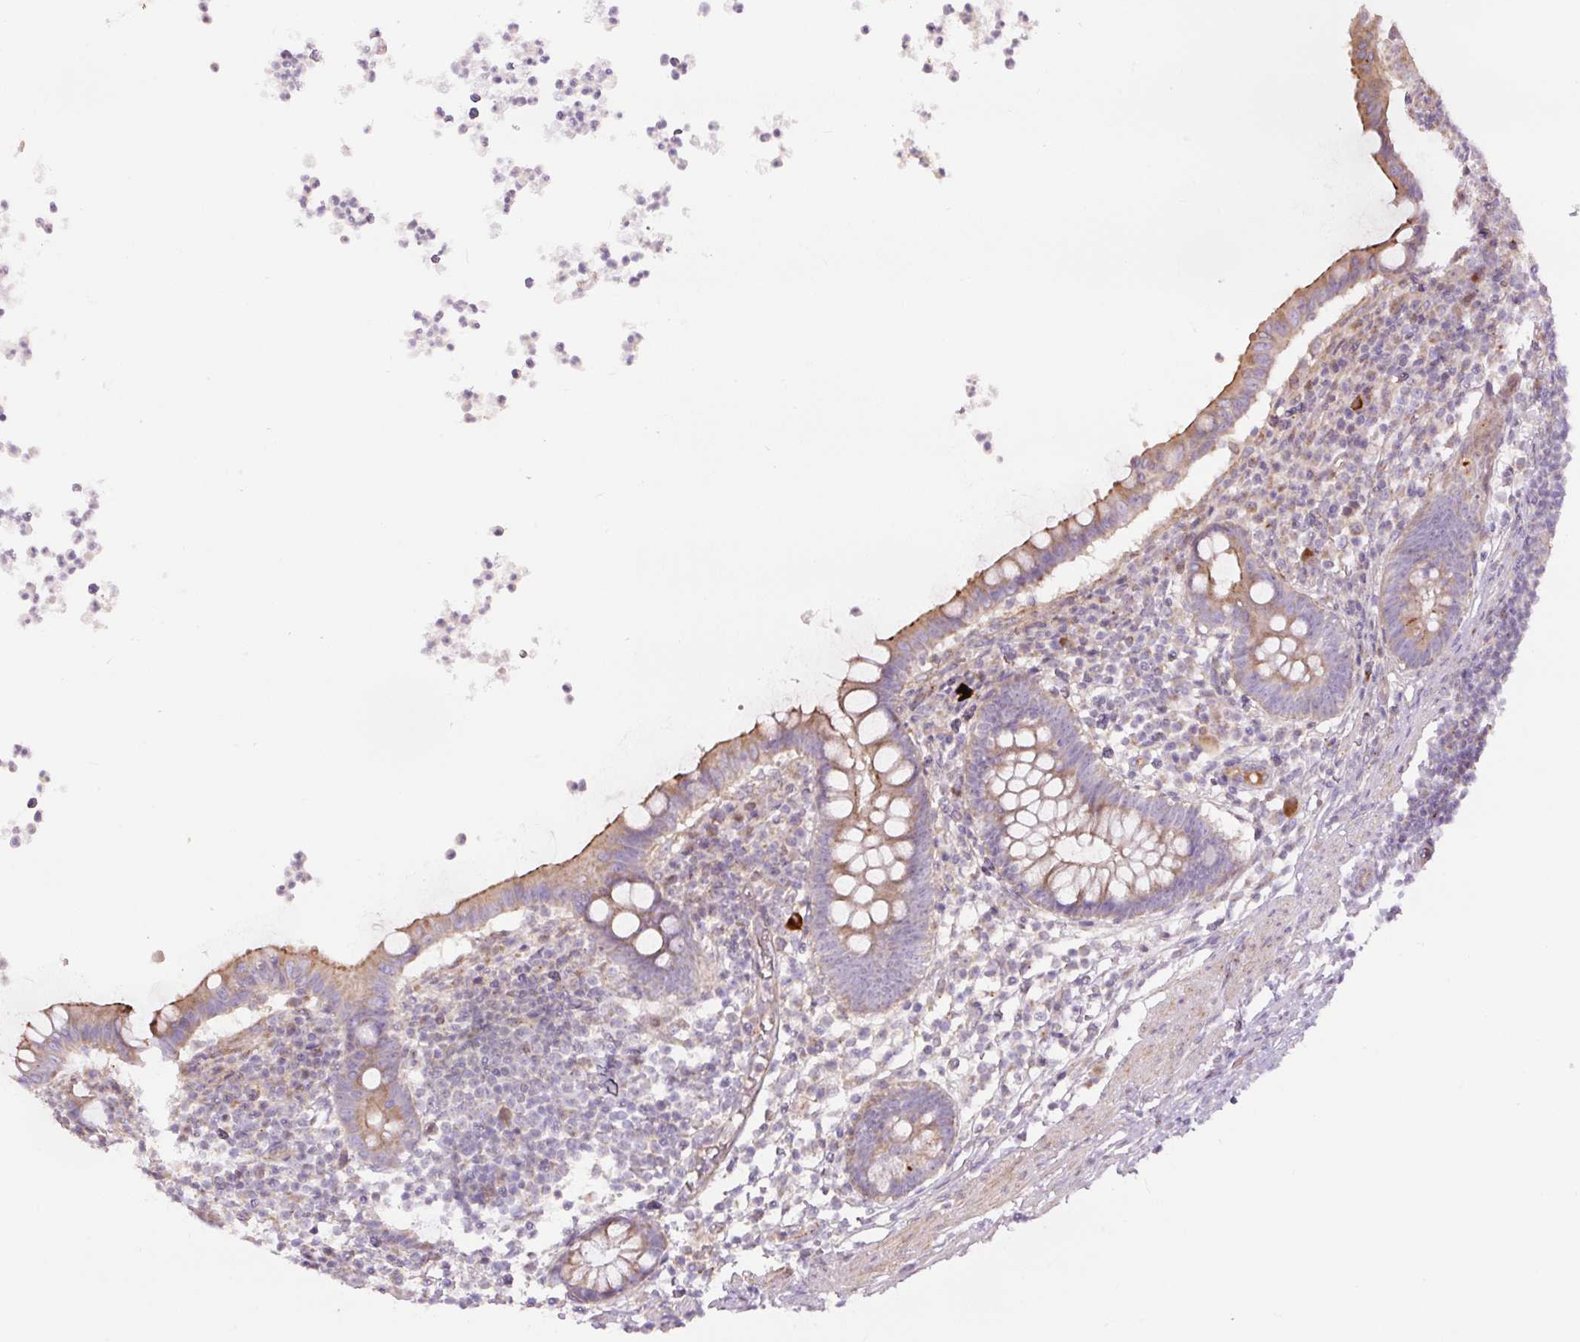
{"staining": {"intensity": "moderate", "quantity": "25%-75%", "location": "cytoplasmic/membranous"}, "tissue": "appendix", "cell_type": "Glandular cells", "image_type": "normal", "snomed": [{"axis": "morphology", "description": "Normal tissue, NOS"}, {"axis": "topography", "description": "Appendix"}], "caption": "Appendix stained with DAB (3,3'-diaminobenzidine) immunohistochemistry demonstrates medium levels of moderate cytoplasmic/membranous staining in approximately 25%-75% of glandular cells.", "gene": "CCNI2", "patient": {"sex": "female", "age": 56}}